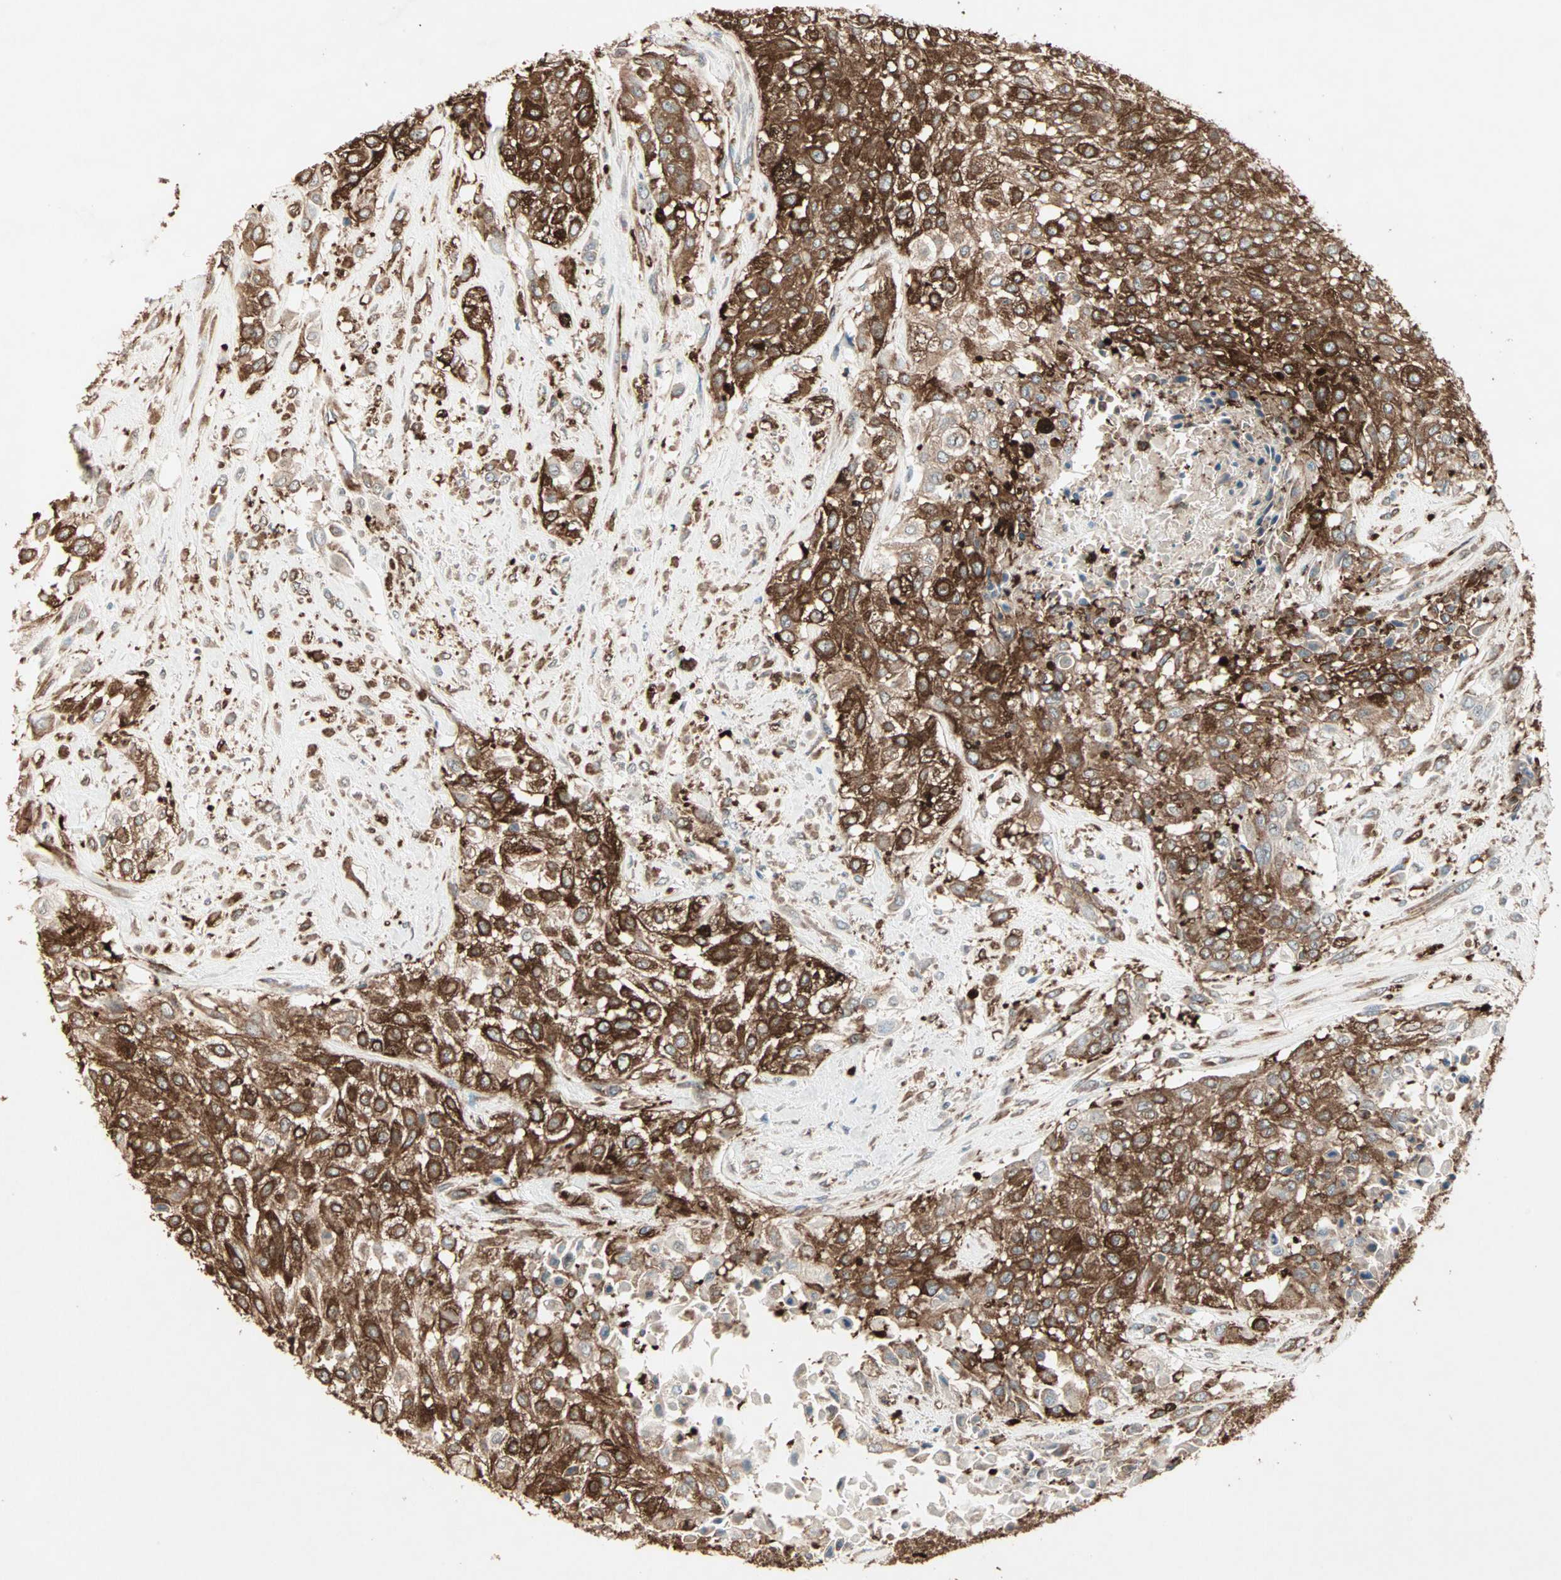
{"staining": {"intensity": "strong", "quantity": ">75%", "location": "cytoplasmic/membranous"}, "tissue": "urothelial cancer", "cell_type": "Tumor cells", "image_type": "cancer", "snomed": [{"axis": "morphology", "description": "Urothelial carcinoma, High grade"}, {"axis": "topography", "description": "Urinary bladder"}], "caption": "DAB immunohistochemical staining of urothelial carcinoma (high-grade) exhibits strong cytoplasmic/membranous protein positivity in about >75% of tumor cells.", "gene": "MMP3", "patient": {"sex": "male", "age": 57}}